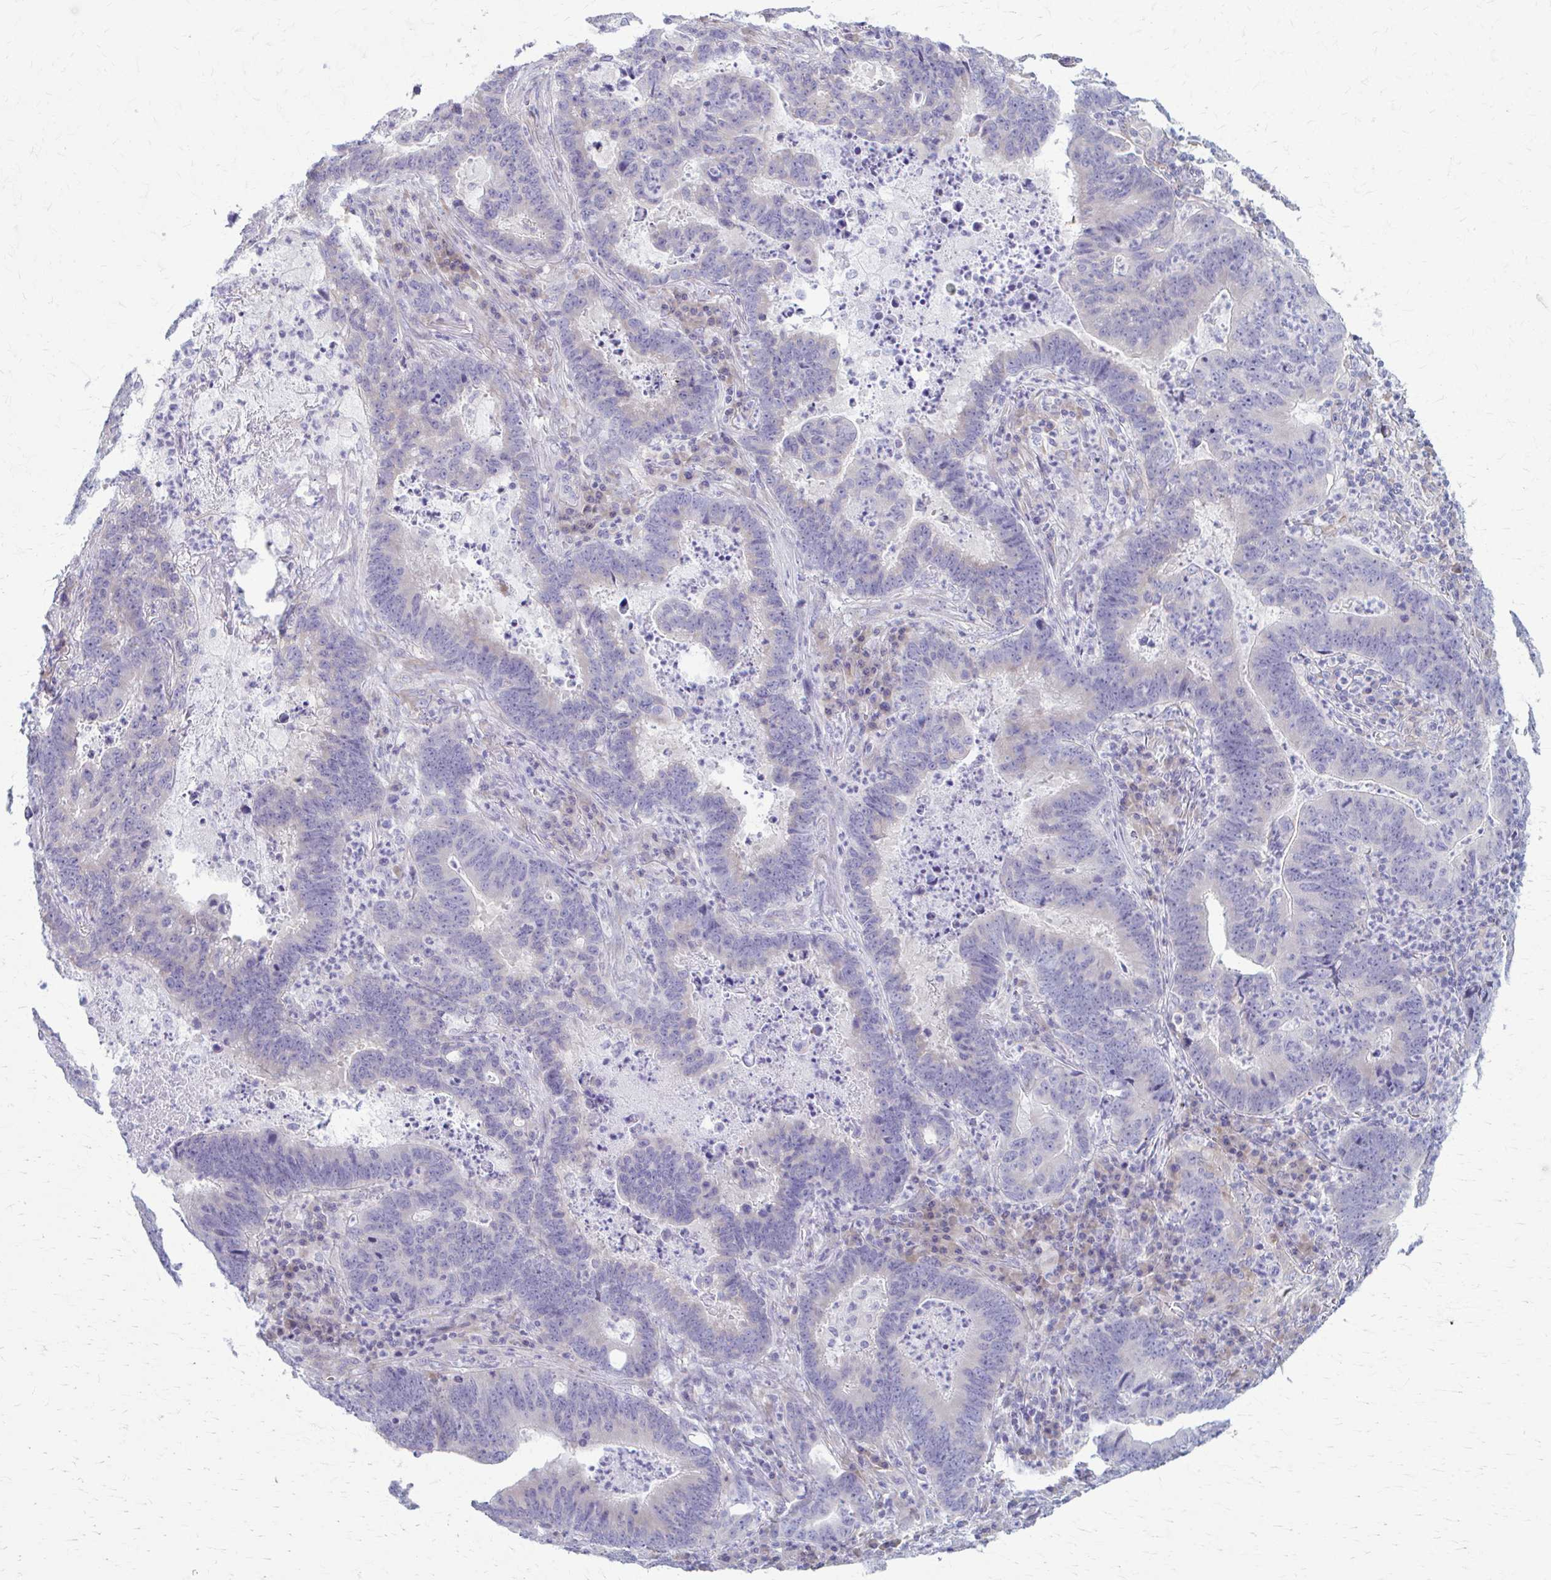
{"staining": {"intensity": "negative", "quantity": "none", "location": "none"}, "tissue": "lung cancer", "cell_type": "Tumor cells", "image_type": "cancer", "snomed": [{"axis": "morphology", "description": "Aneuploidy"}, {"axis": "morphology", "description": "Adenocarcinoma, NOS"}, {"axis": "morphology", "description": "Adenocarcinoma primary or metastatic"}, {"axis": "topography", "description": "Lung"}], "caption": "Immunohistochemistry (IHC) of human lung cancer displays no staining in tumor cells.", "gene": "PRKRA", "patient": {"sex": "female", "age": 75}}